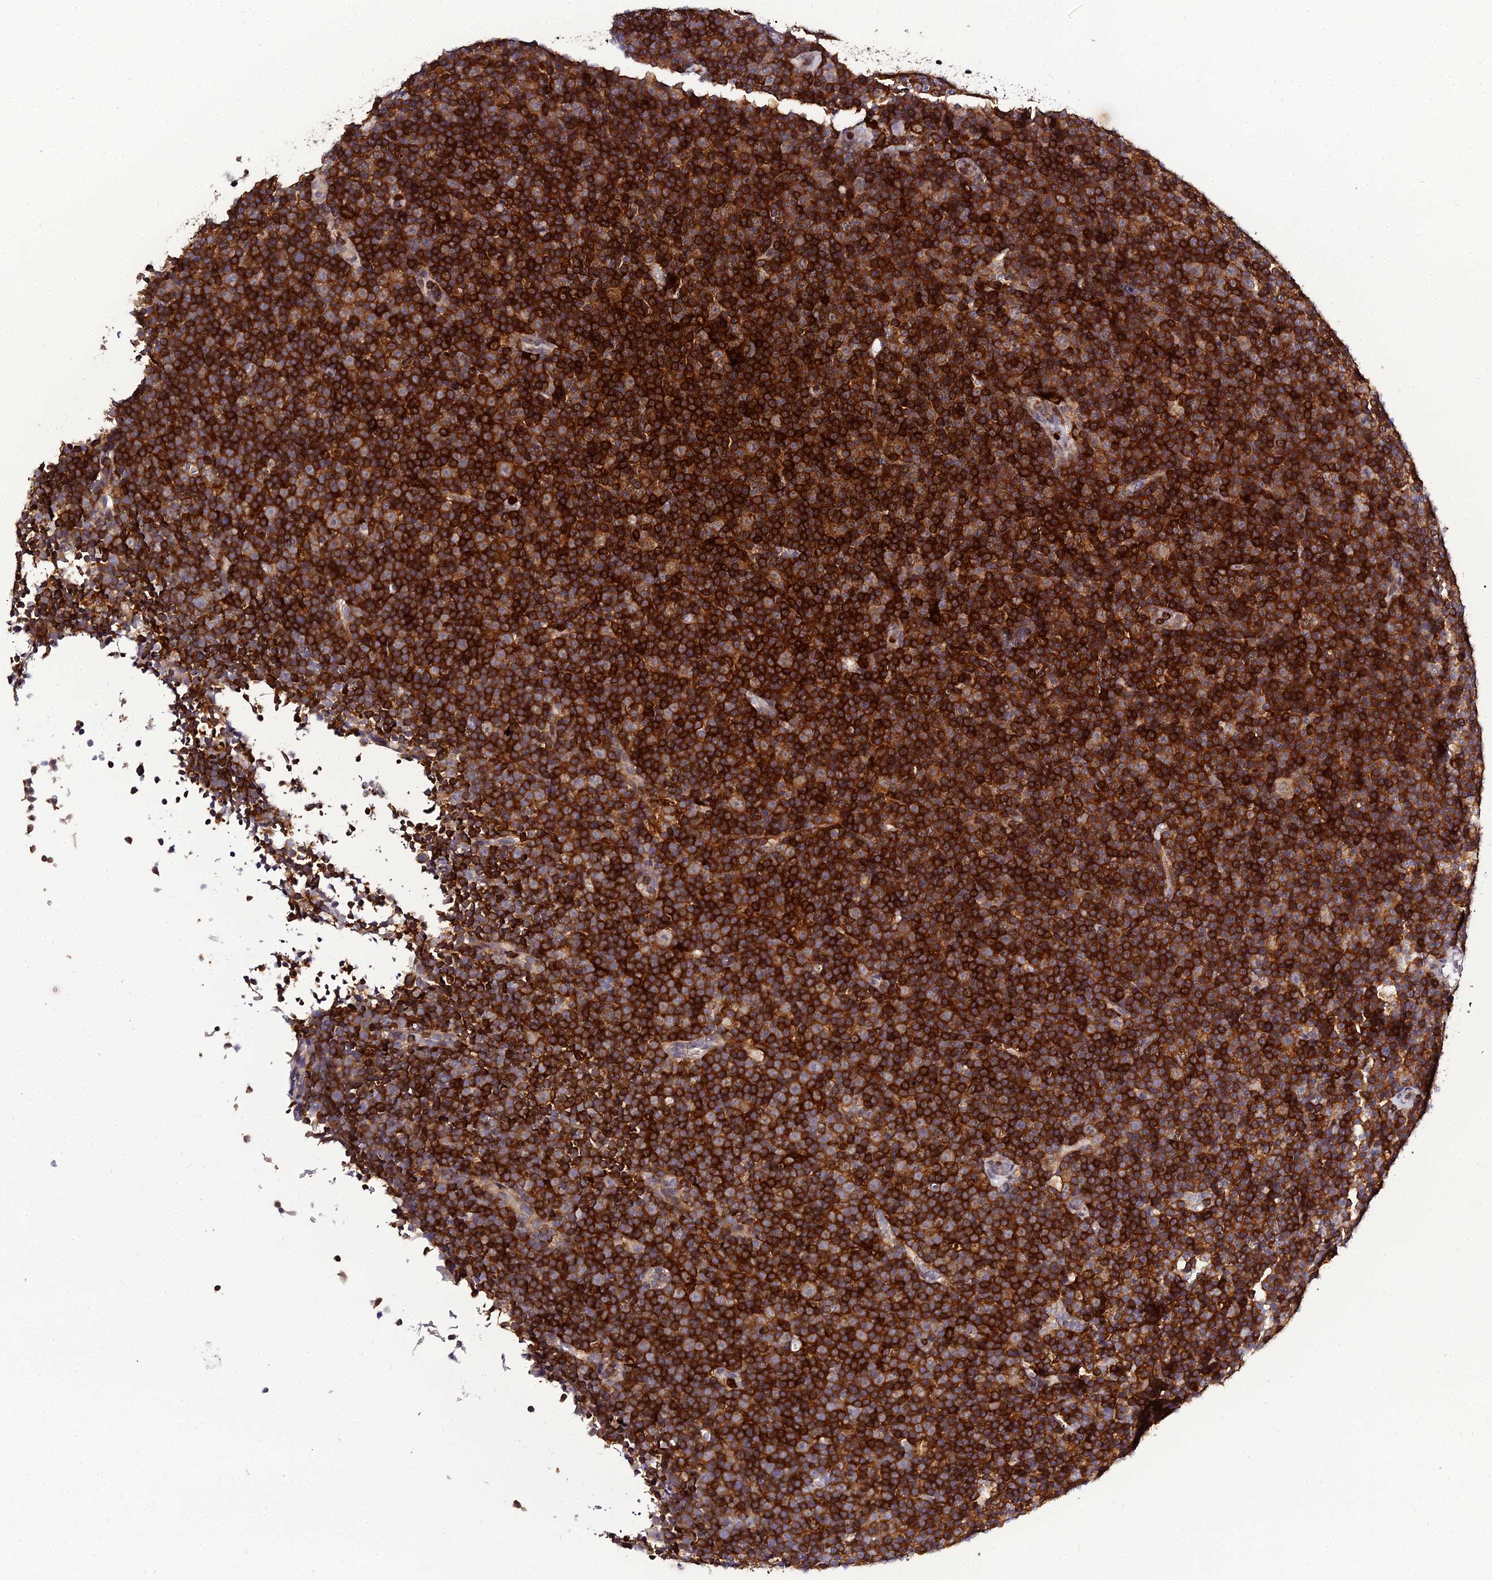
{"staining": {"intensity": "strong", "quantity": ">75%", "location": "cytoplasmic/membranous"}, "tissue": "lymphoma", "cell_type": "Tumor cells", "image_type": "cancer", "snomed": [{"axis": "morphology", "description": "Malignant lymphoma, non-Hodgkin's type, Low grade"}, {"axis": "topography", "description": "Lymph node"}], "caption": "A brown stain shows strong cytoplasmic/membranous staining of a protein in lymphoma tumor cells. The protein of interest is stained brown, and the nuclei are stained in blue (DAB (3,3'-diaminobenzidine) IHC with brightfield microscopy, high magnification).", "gene": "IL4I1", "patient": {"sex": "female", "age": 67}}